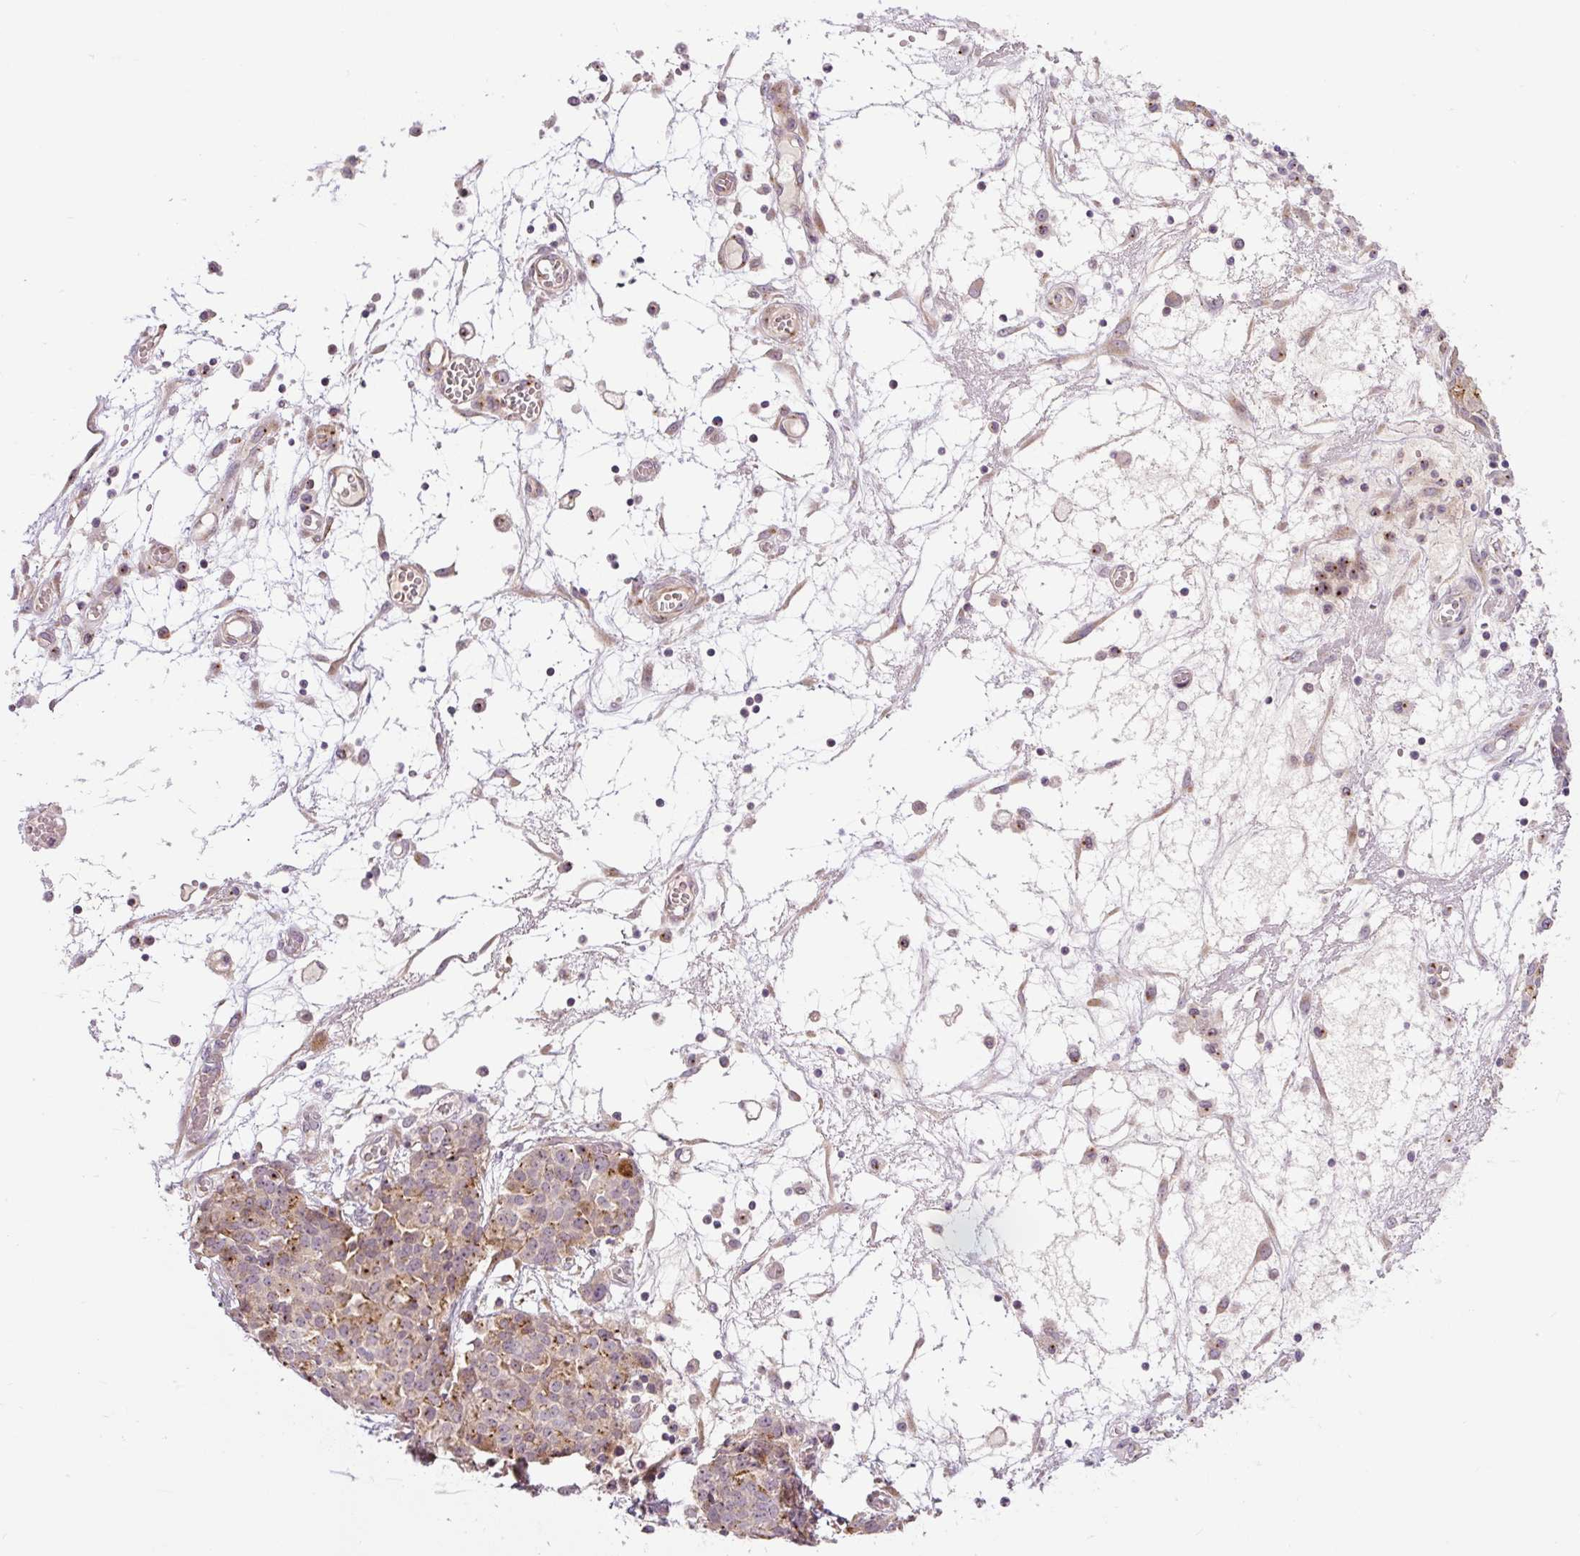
{"staining": {"intensity": "moderate", "quantity": ">75%", "location": "cytoplasmic/membranous"}, "tissue": "ovarian cancer", "cell_type": "Tumor cells", "image_type": "cancer", "snomed": [{"axis": "morphology", "description": "Cystadenocarcinoma, serous, NOS"}, {"axis": "topography", "description": "Soft tissue"}, {"axis": "topography", "description": "Ovary"}], "caption": "Immunohistochemistry (IHC) photomicrograph of neoplastic tissue: human ovarian cancer (serous cystadenocarcinoma) stained using IHC exhibits medium levels of moderate protein expression localized specifically in the cytoplasmic/membranous of tumor cells, appearing as a cytoplasmic/membranous brown color.", "gene": "PCM1", "patient": {"sex": "female", "age": 57}}